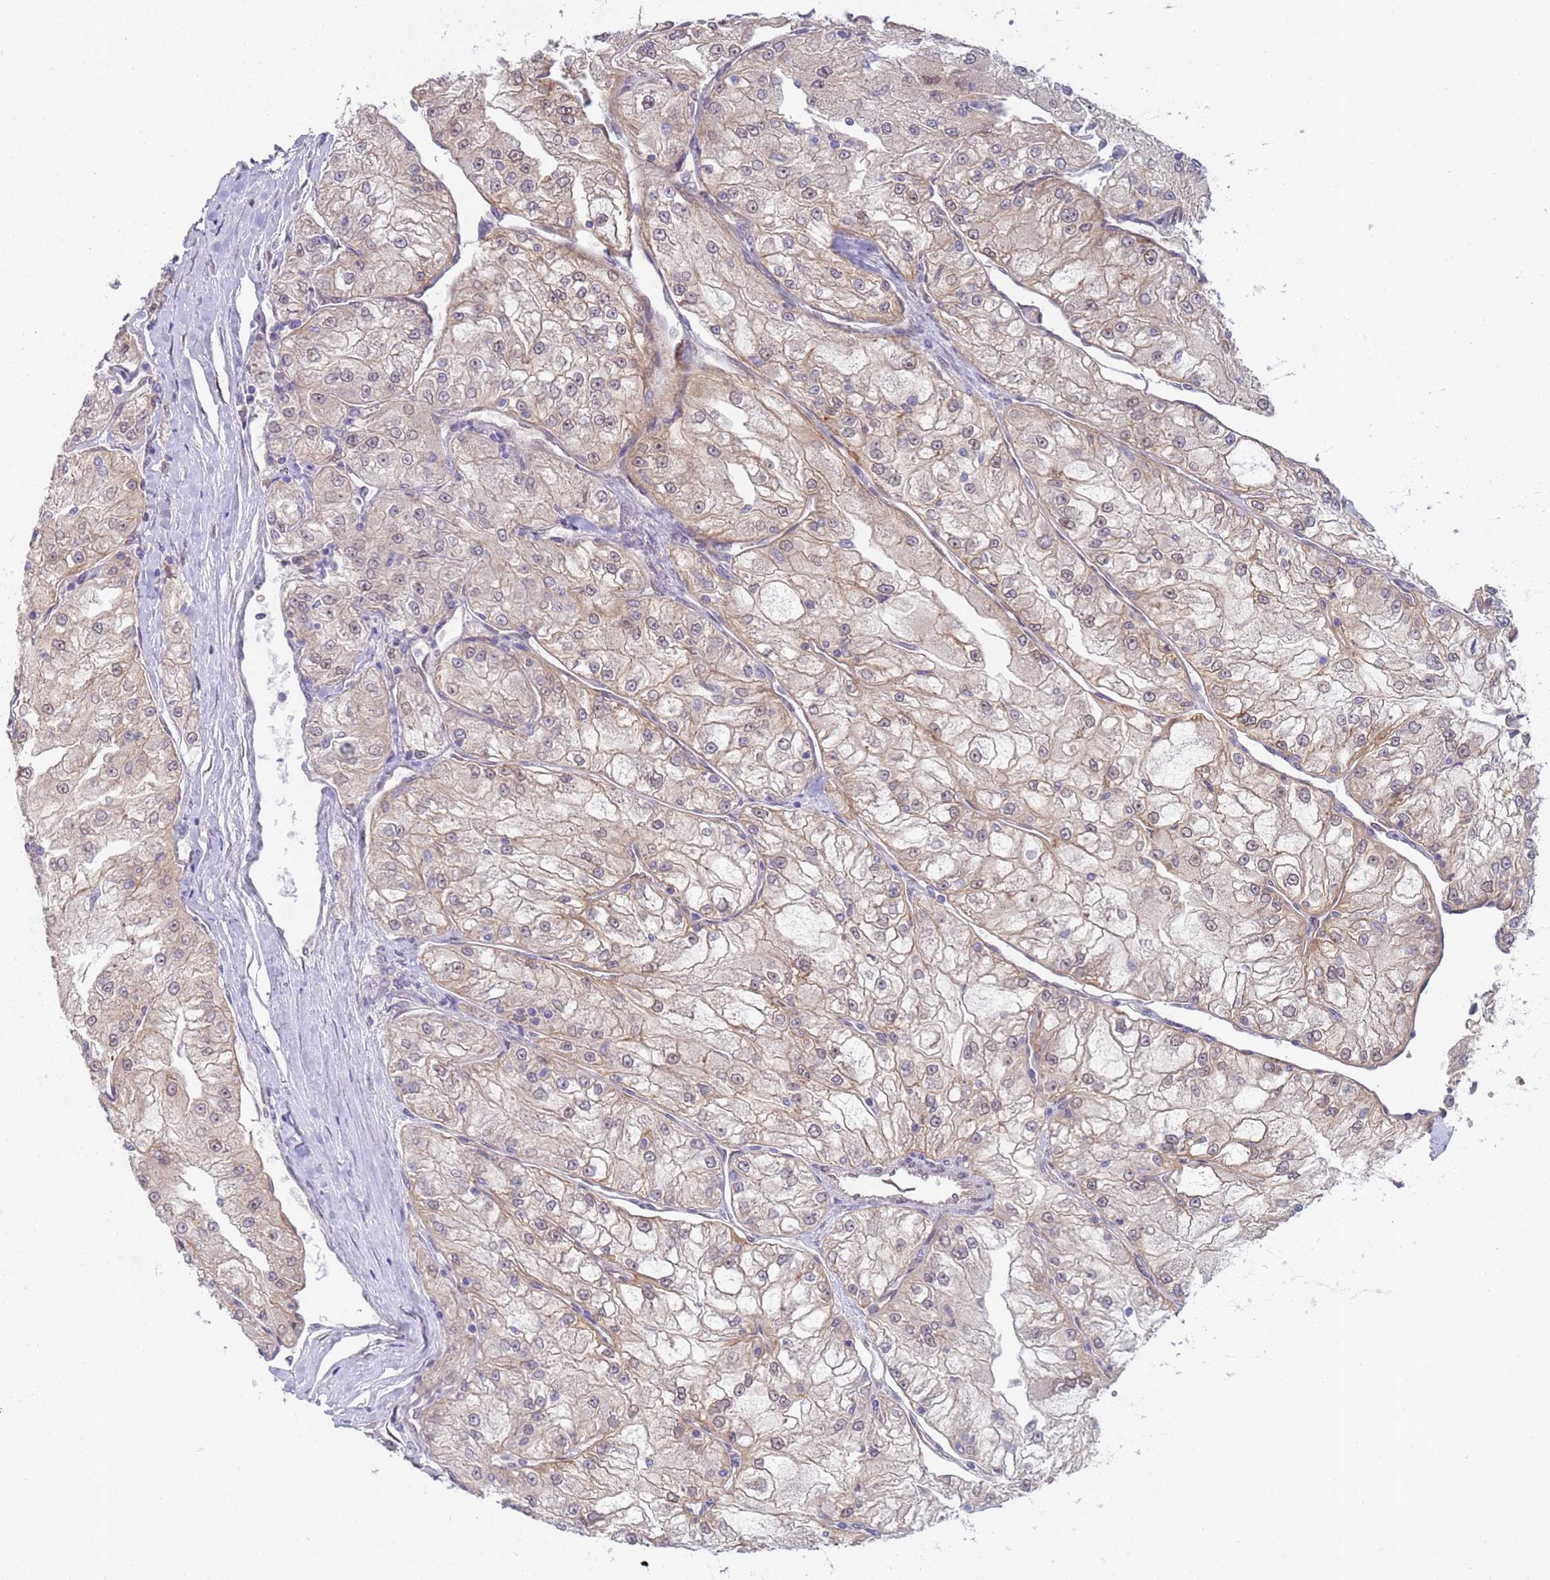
{"staining": {"intensity": "weak", "quantity": "25%-75%", "location": "cytoplasmic/membranous"}, "tissue": "renal cancer", "cell_type": "Tumor cells", "image_type": "cancer", "snomed": [{"axis": "morphology", "description": "Adenocarcinoma, NOS"}, {"axis": "topography", "description": "Kidney"}], "caption": "The micrograph shows immunohistochemical staining of adenocarcinoma (renal). There is weak cytoplasmic/membranous staining is identified in about 25%-75% of tumor cells. (brown staining indicates protein expression, while blue staining denotes nuclei).", "gene": "TRMT10A", "patient": {"sex": "female", "age": 72}}